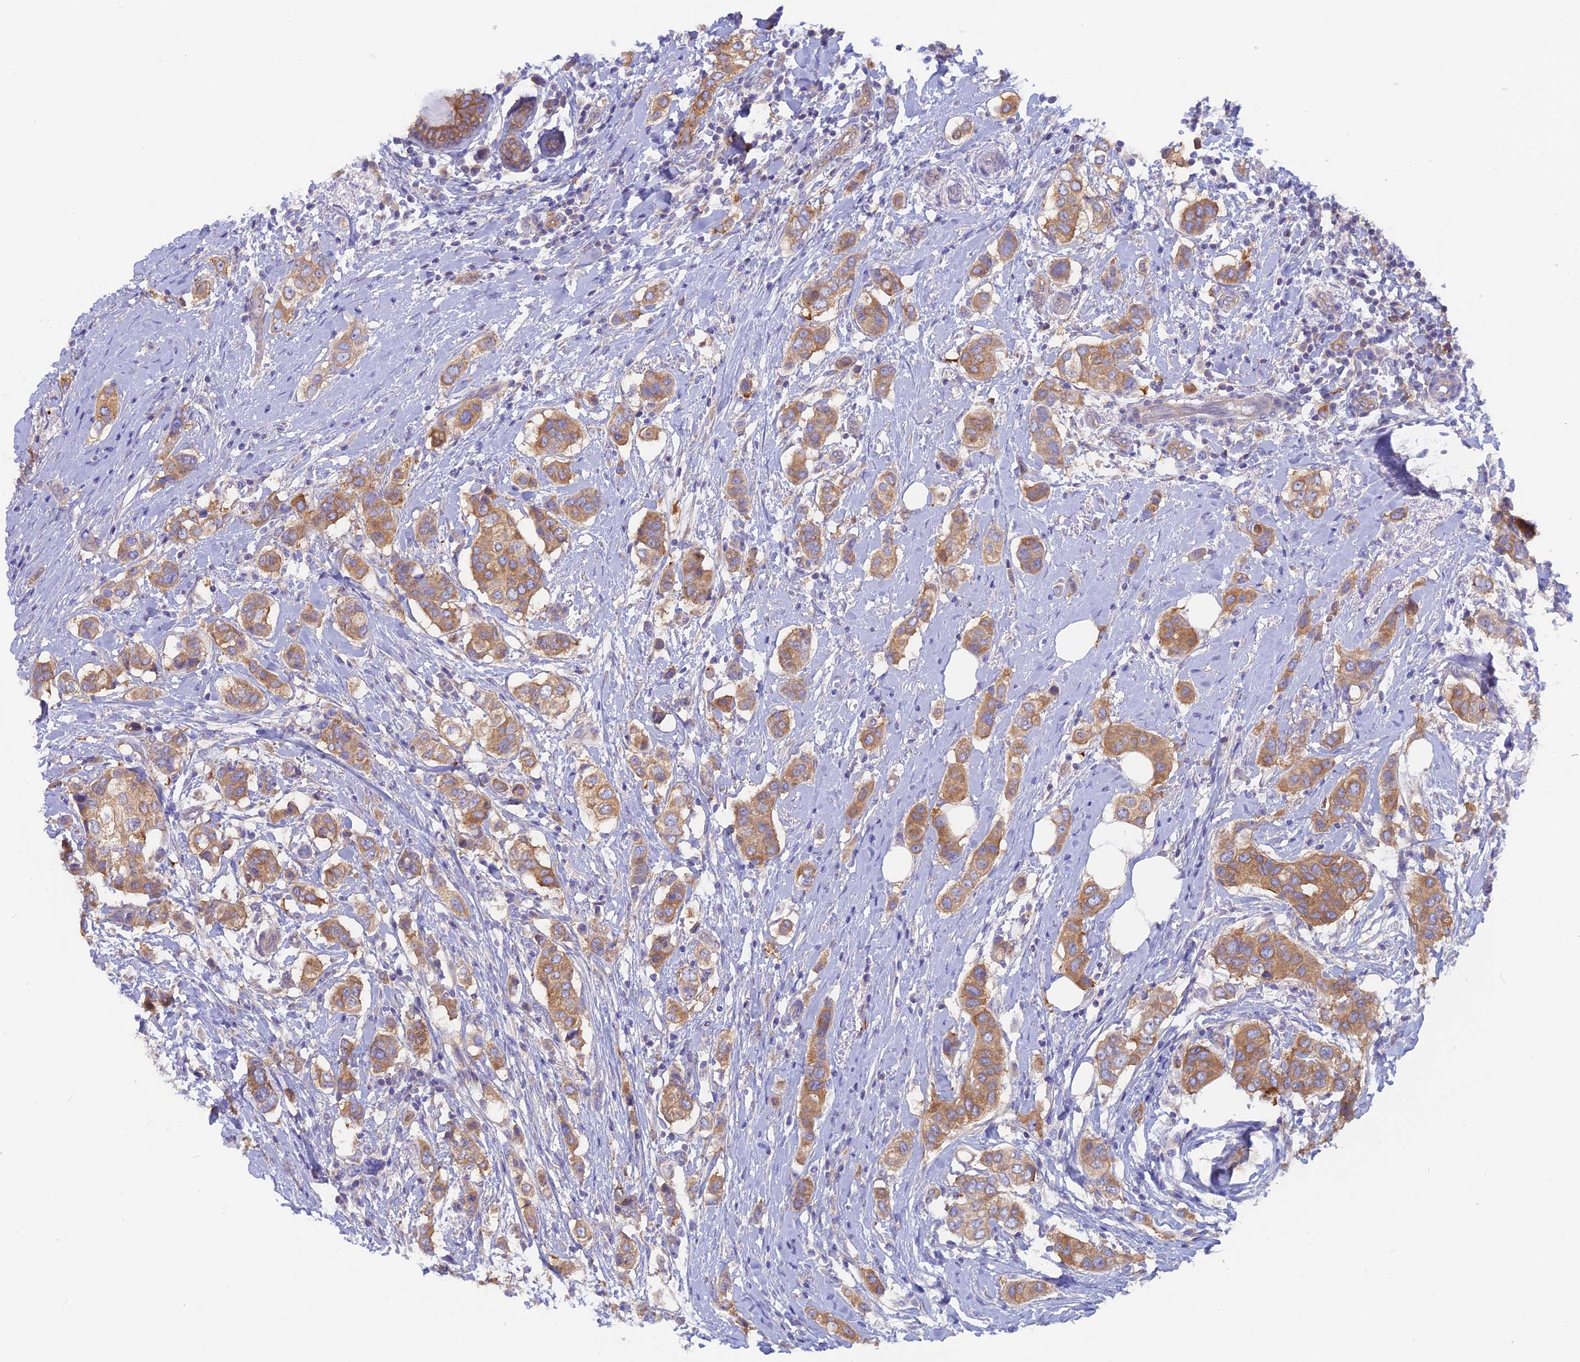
{"staining": {"intensity": "moderate", "quantity": ">75%", "location": "cytoplasmic/membranous"}, "tissue": "breast cancer", "cell_type": "Tumor cells", "image_type": "cancer", "snomed": [{"axis": "morphology", "description": "Lobular carcinoma"}, {"axis": "topography", "description": "Breast"}], "caption": "Immunohistochemical staining of human breast cancer exhibits medium levels of moderate cytoplasmic/membranous protein expression in approximately >75% of tumor cells.", "gene": "LZTFL1", "patient": {"sex": "female", "age": 51}}